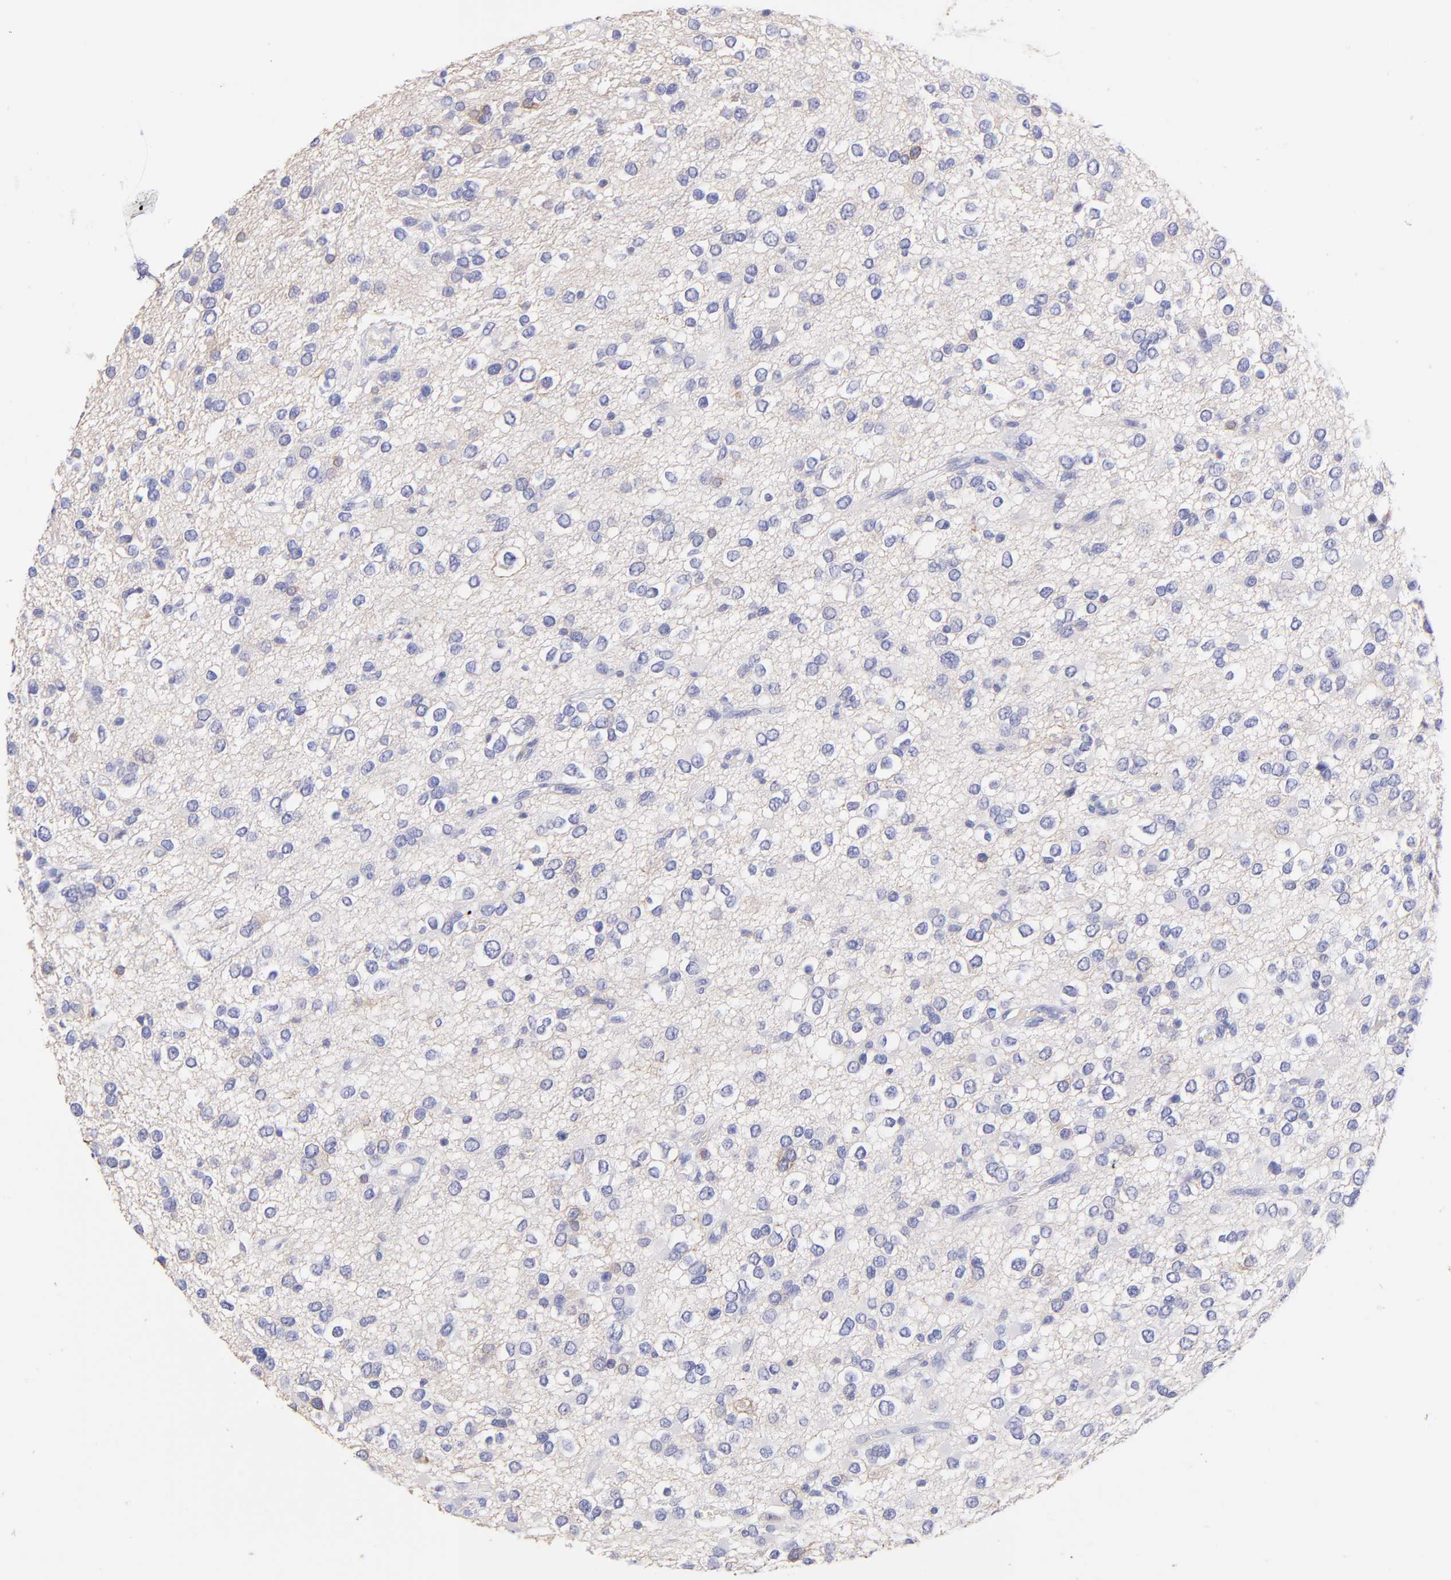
{"staining": {"intensity": "negative", "quantity": "none", "location": "none"}, "tissue": "glioma", "cell_type": "Tumor cells", "image_type": "cancer", "snomed": [{"axis": "morphology", "description": "Glioma, malignant, Low grade"}, {"axis": "topography", "description": "Brain"}], "caption": "A micrograph of human low-grade glioma (malignant) is negative for staining in tumor cells.", "gene": "RAB3B", "patient": {"sex": "male", "age": 42}}